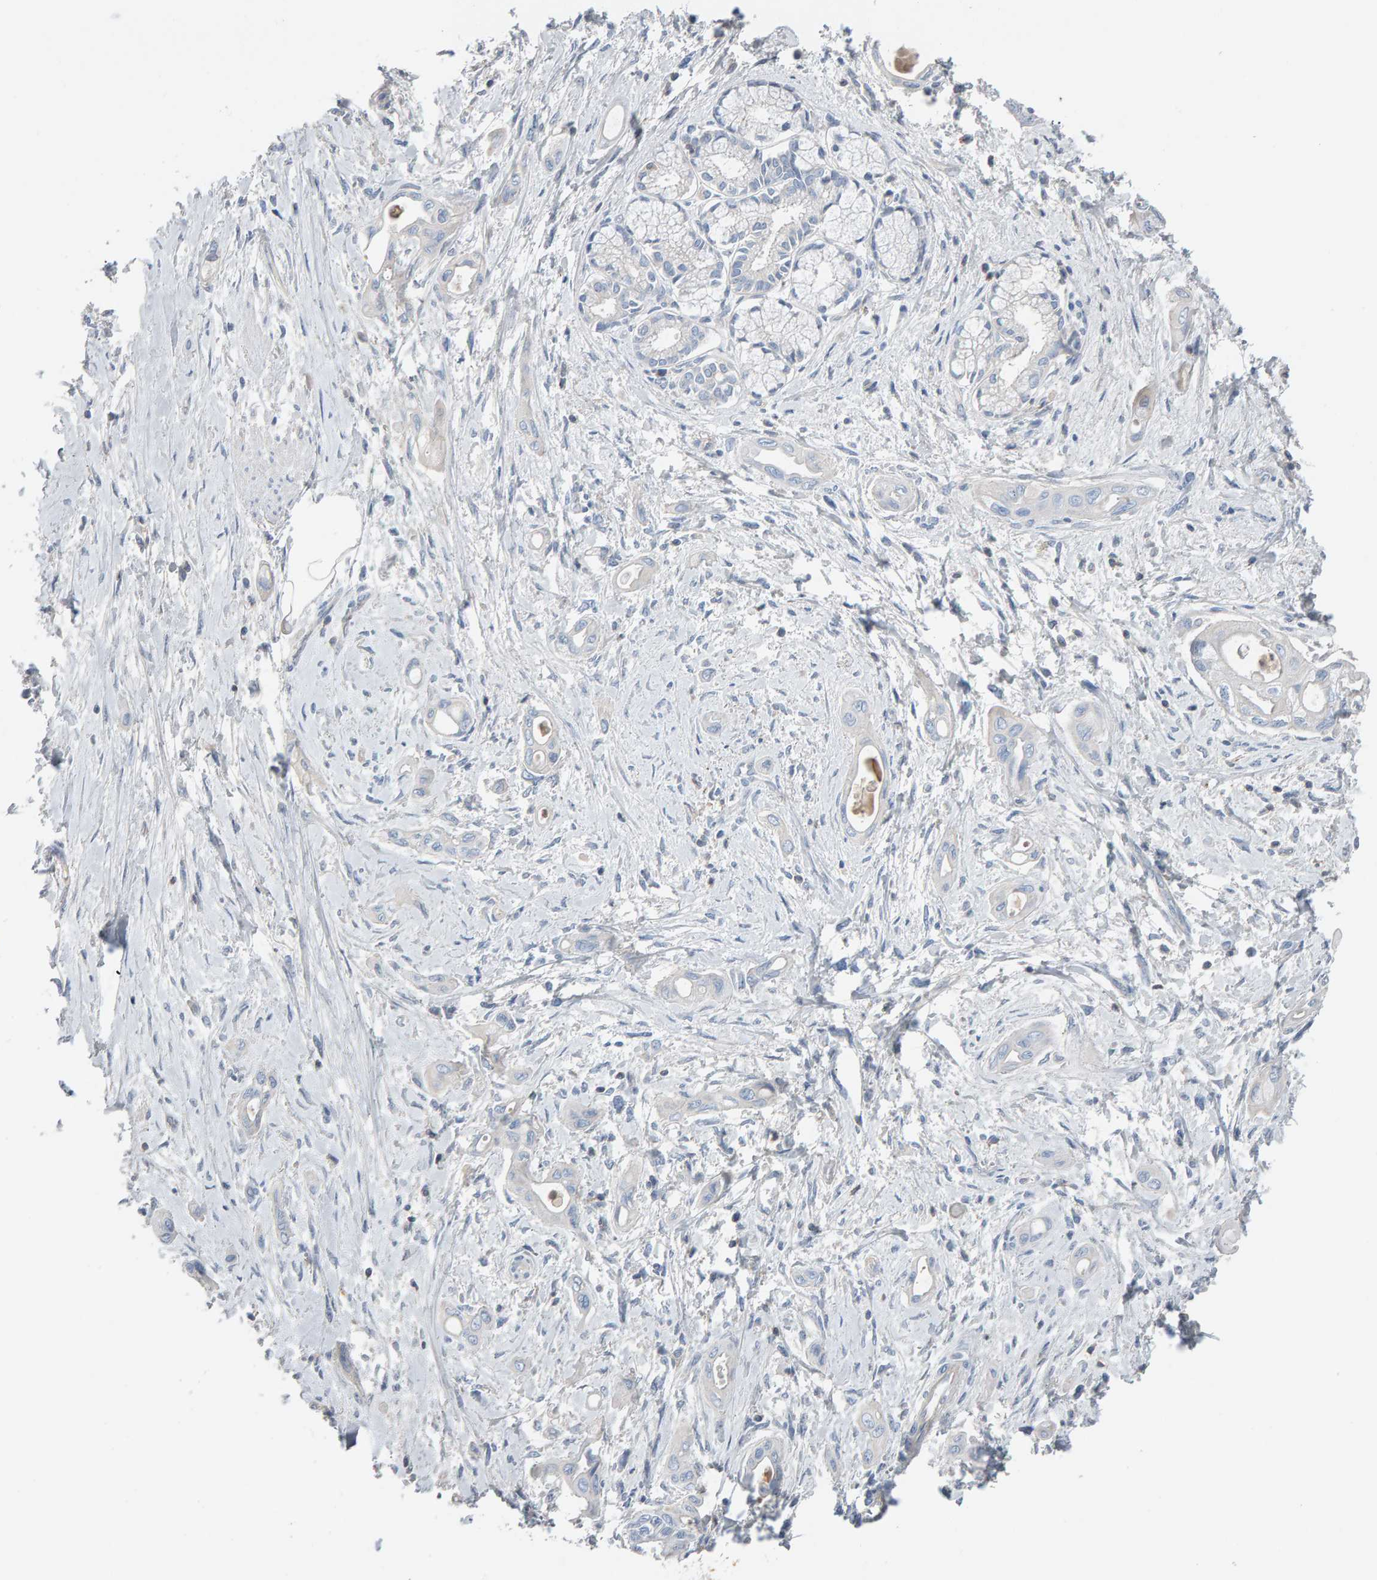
{"staining": {"intensity": "negative", "quantity": "none", "location": "none"}, "tissue": "pancreatic cancer", "cell_type": "Tumor cells", "image_type": "cancer", "snomed": [{"axis": "morphology", "description": "Adenocarcinoma, NOS"}, {"axis": "topography", "description": "Pancreas"}], "caption": "Tumor cells are negative for brown protein staining in pancreatic cancer.", "gene": "FYN", "patient": {"sex": "male", "age": 59}}